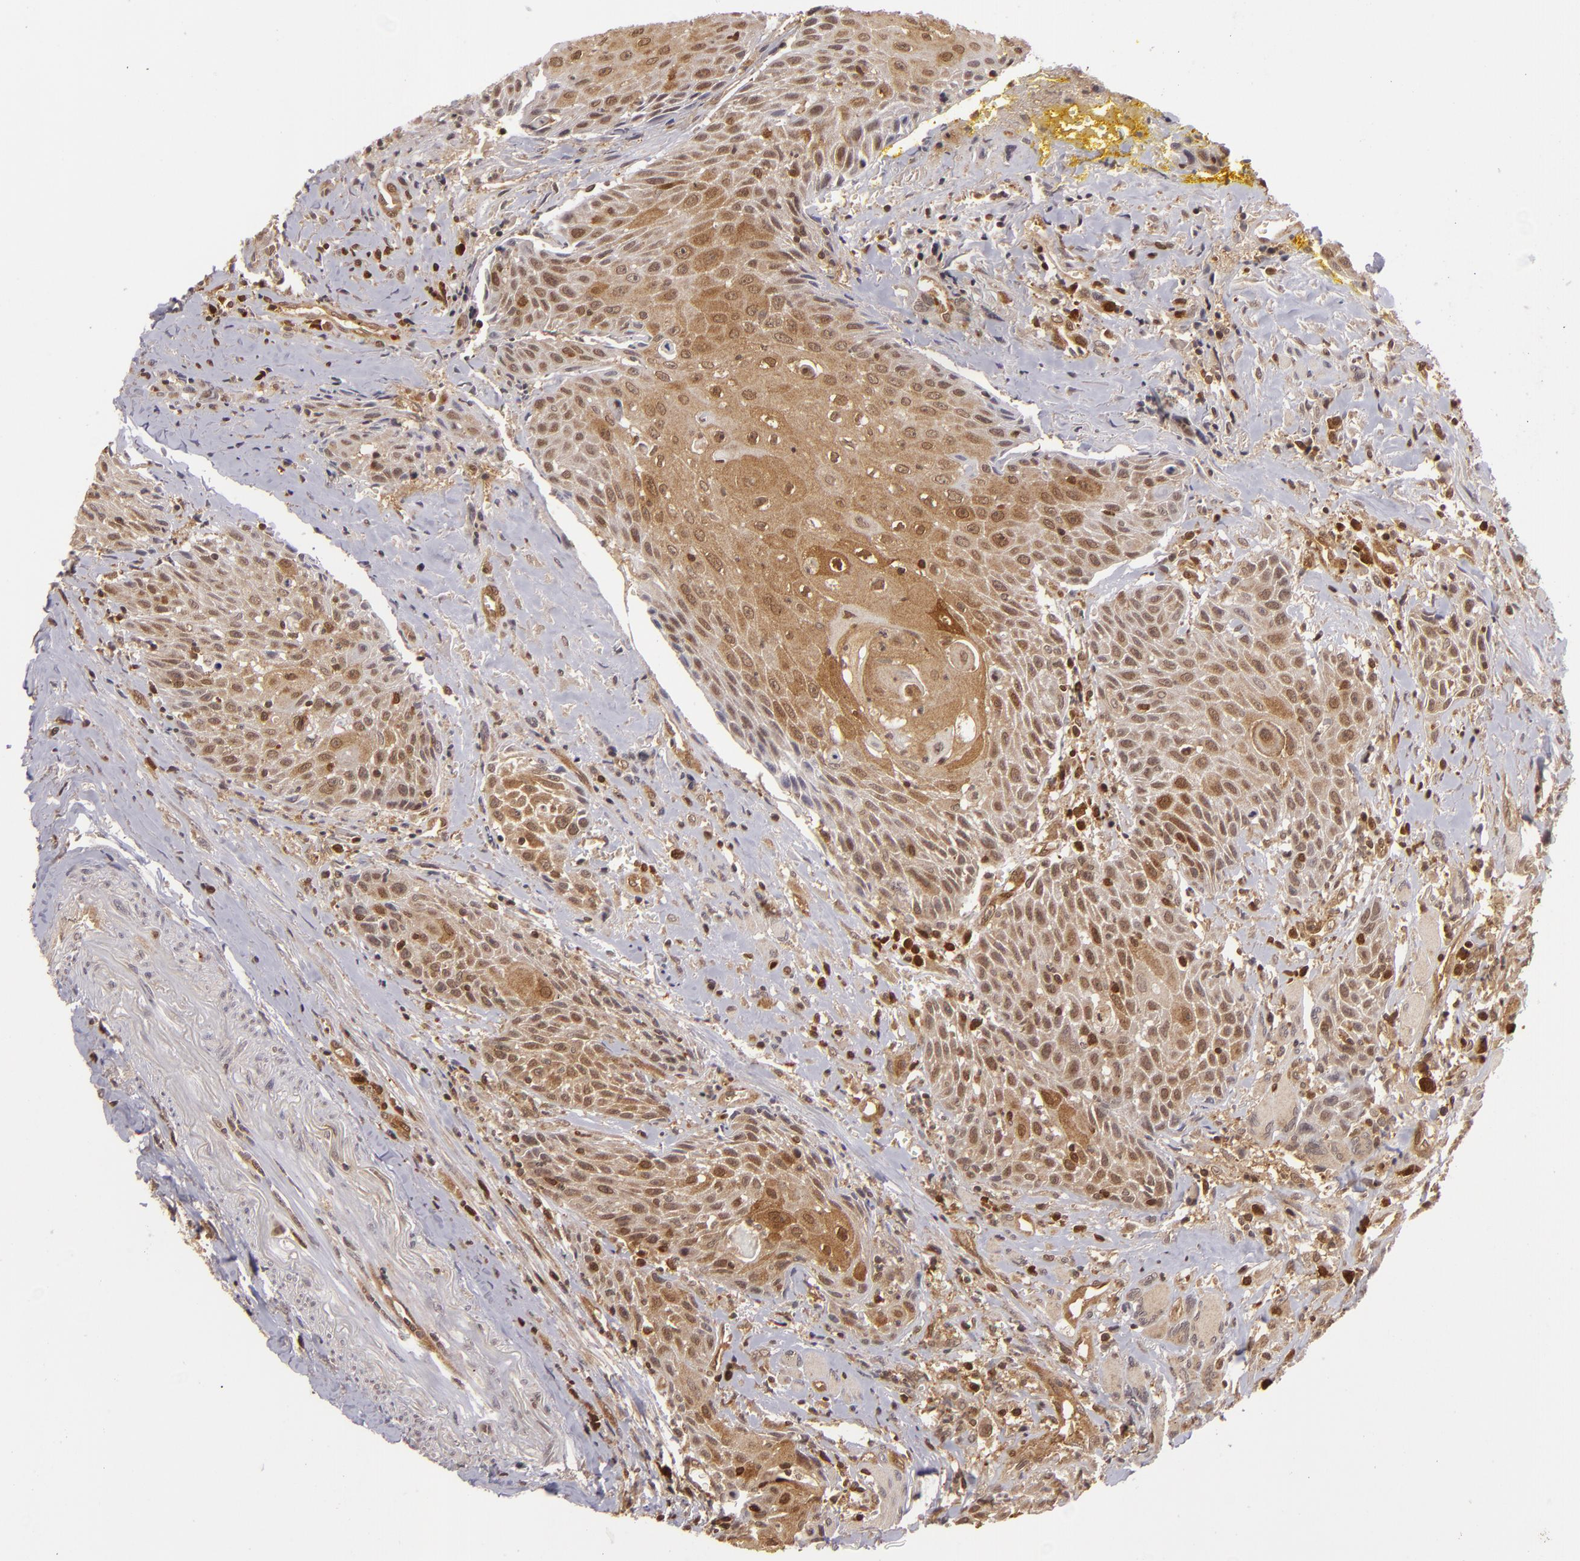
{"staining": {"intensity": "moderate", "quantity": ">75%", "location": "cytoplasmic/membranous,nuclear"}, "tissue": "head and neck cancer", "cell_type": "Tumor cells", "image_type": "cancer", "snomed": [{"axis": "morphology", "description": "Squamous cell carcinoma, NOS"}, {"axis": "topography", "description": "Oral tissue"}, {"axis": "topography", "description": "Head-Neck"}], "caption": "Head and neck cancer was stained to show a protein in brown. There is medium levels of moderate cytoplasmic/membranous and nuclear positivity in about >75% of tumor cells.", "gene": "ZBTB33", "patient": {"sex": "female", "age": 82}}